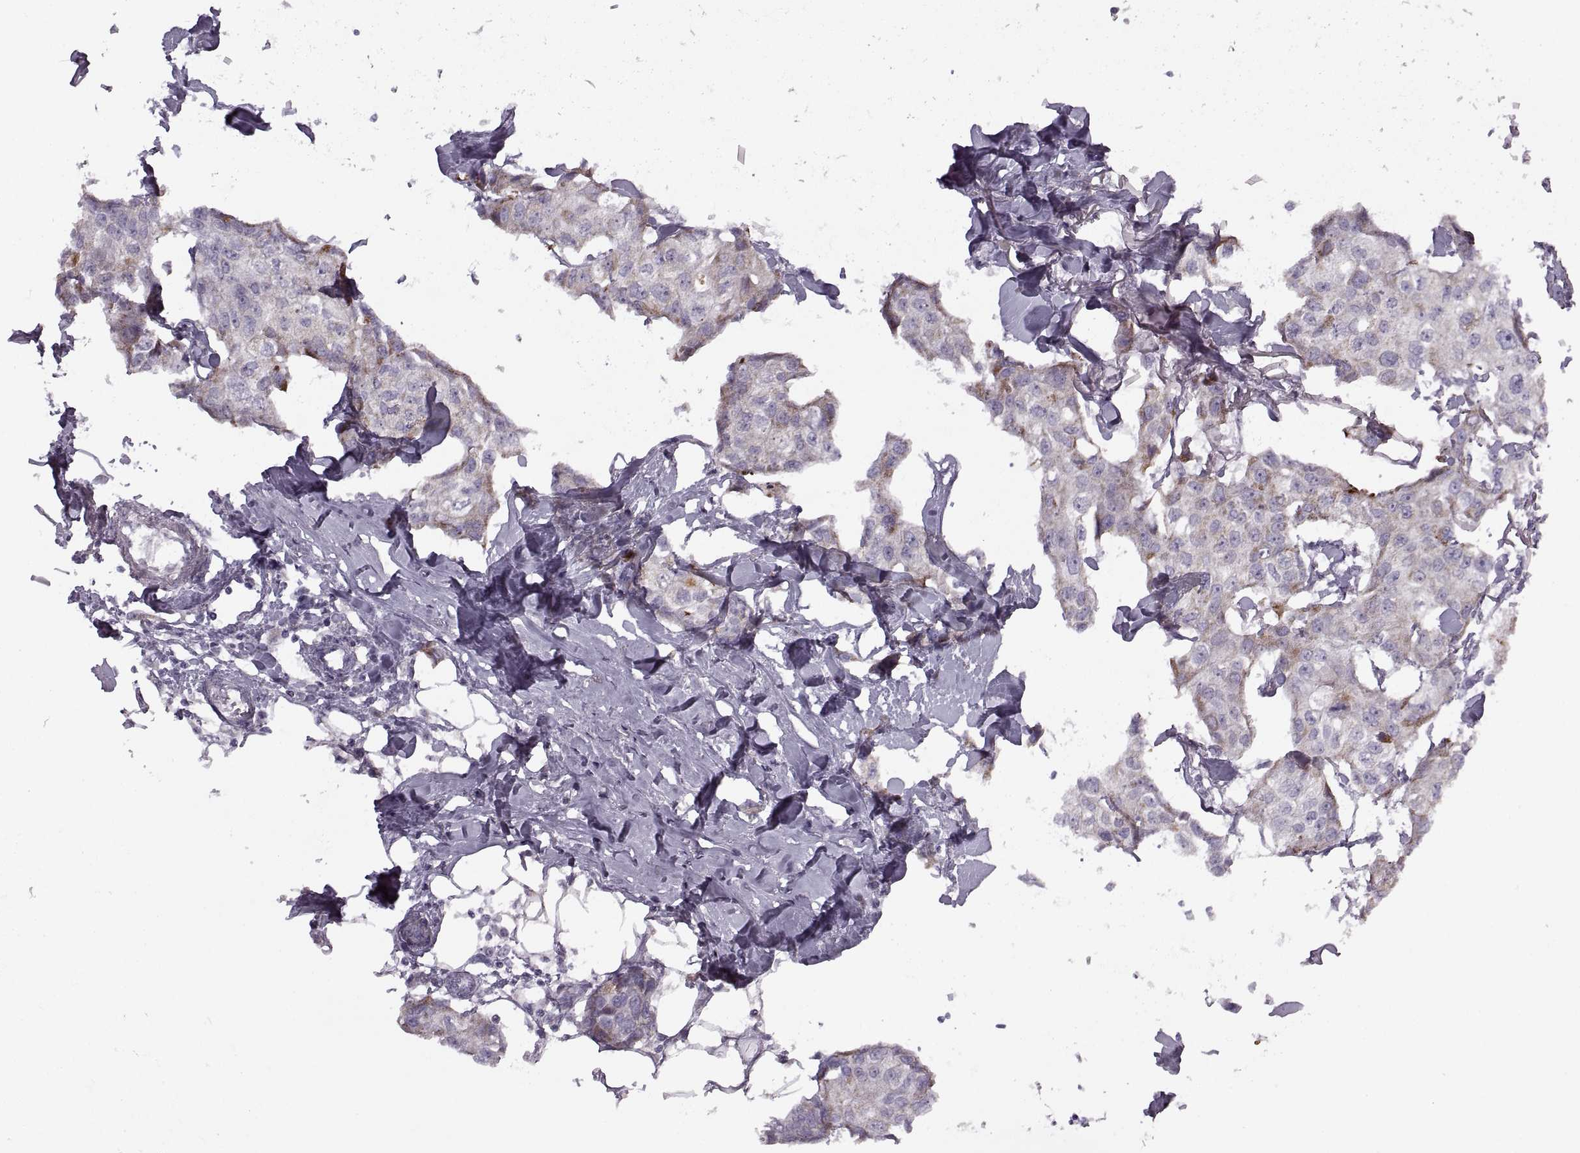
{"staining": {"intensity": "moderate", "quantity": "<25%", "location": "cytoplasmic/membranous"}, "tissue": "breast cancer", "cell_type": "Tumor cells", "image_type": "cancer", "snomed": [{"axis": "morphology", "description": "Duct carcinoma"}, {"axis": "topography", "description": "Breast"}], "caption": "Tumor cells show moderate cytoplasmic/membranous expression in approximately <25% of cells in breast cancer (invasive ductal carcinoma).", "gene": "PIERCE1", "patient": {"sex": "female", "age": 80}}